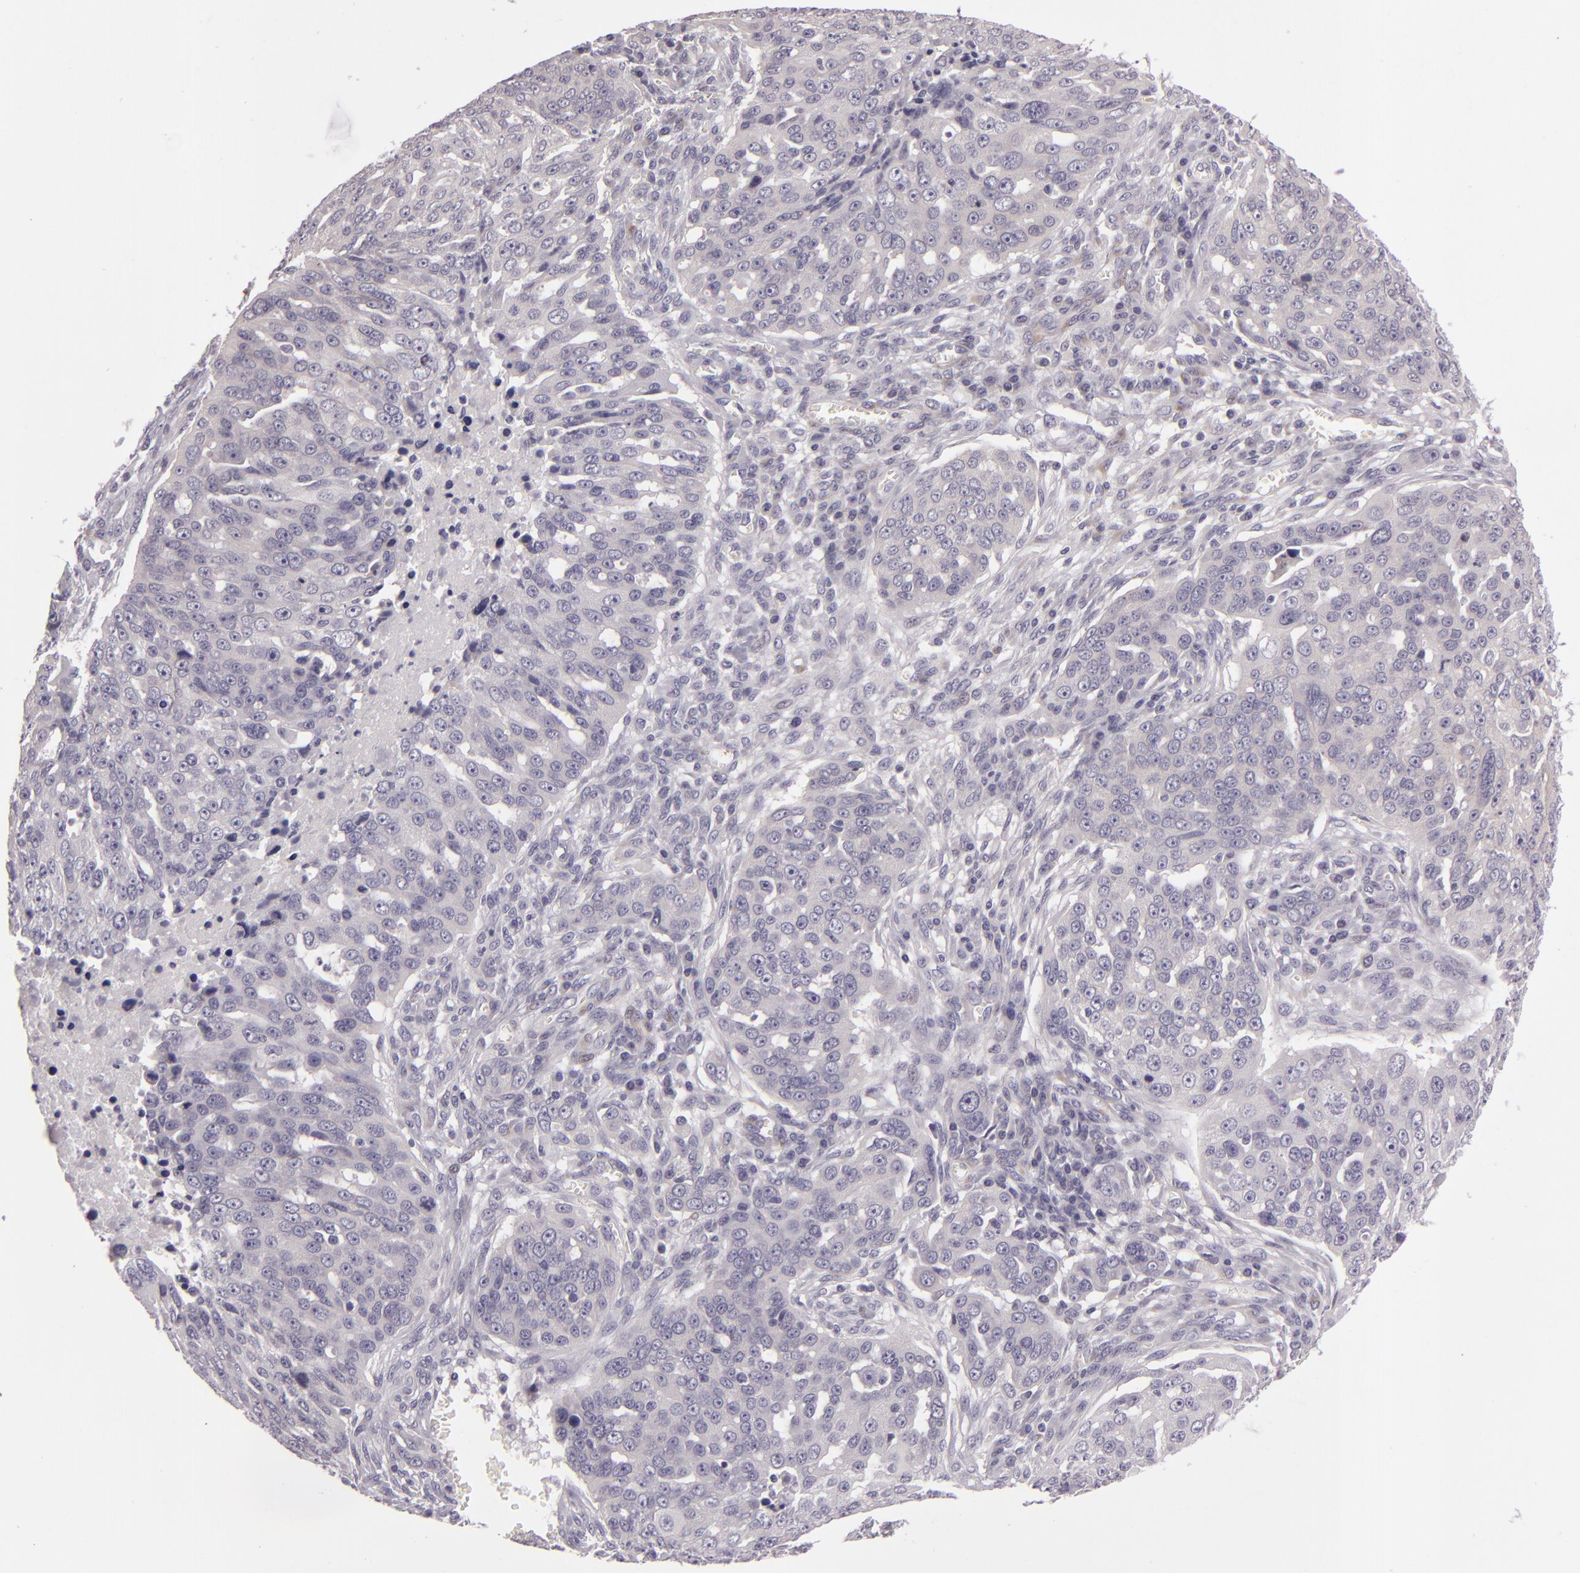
{"staining": {"intensity": "negative", "quantity": "none", "location": "none"}, "tissue": "ovarian cancer", "cell_type": "Tumor cells", "image_type": "cancer", "snomed": [{"axis": "morphology", "description": "Carcinoma, endometroid"}, {"axis": "topography", "description": "Ovary"}], "caption": "IHC of human ovarian cancer (endometroid carcinoma) reveals no expression in tumor cells.", "gene": "EGFL6", "patient": {"sex": "female", "age": 75}}